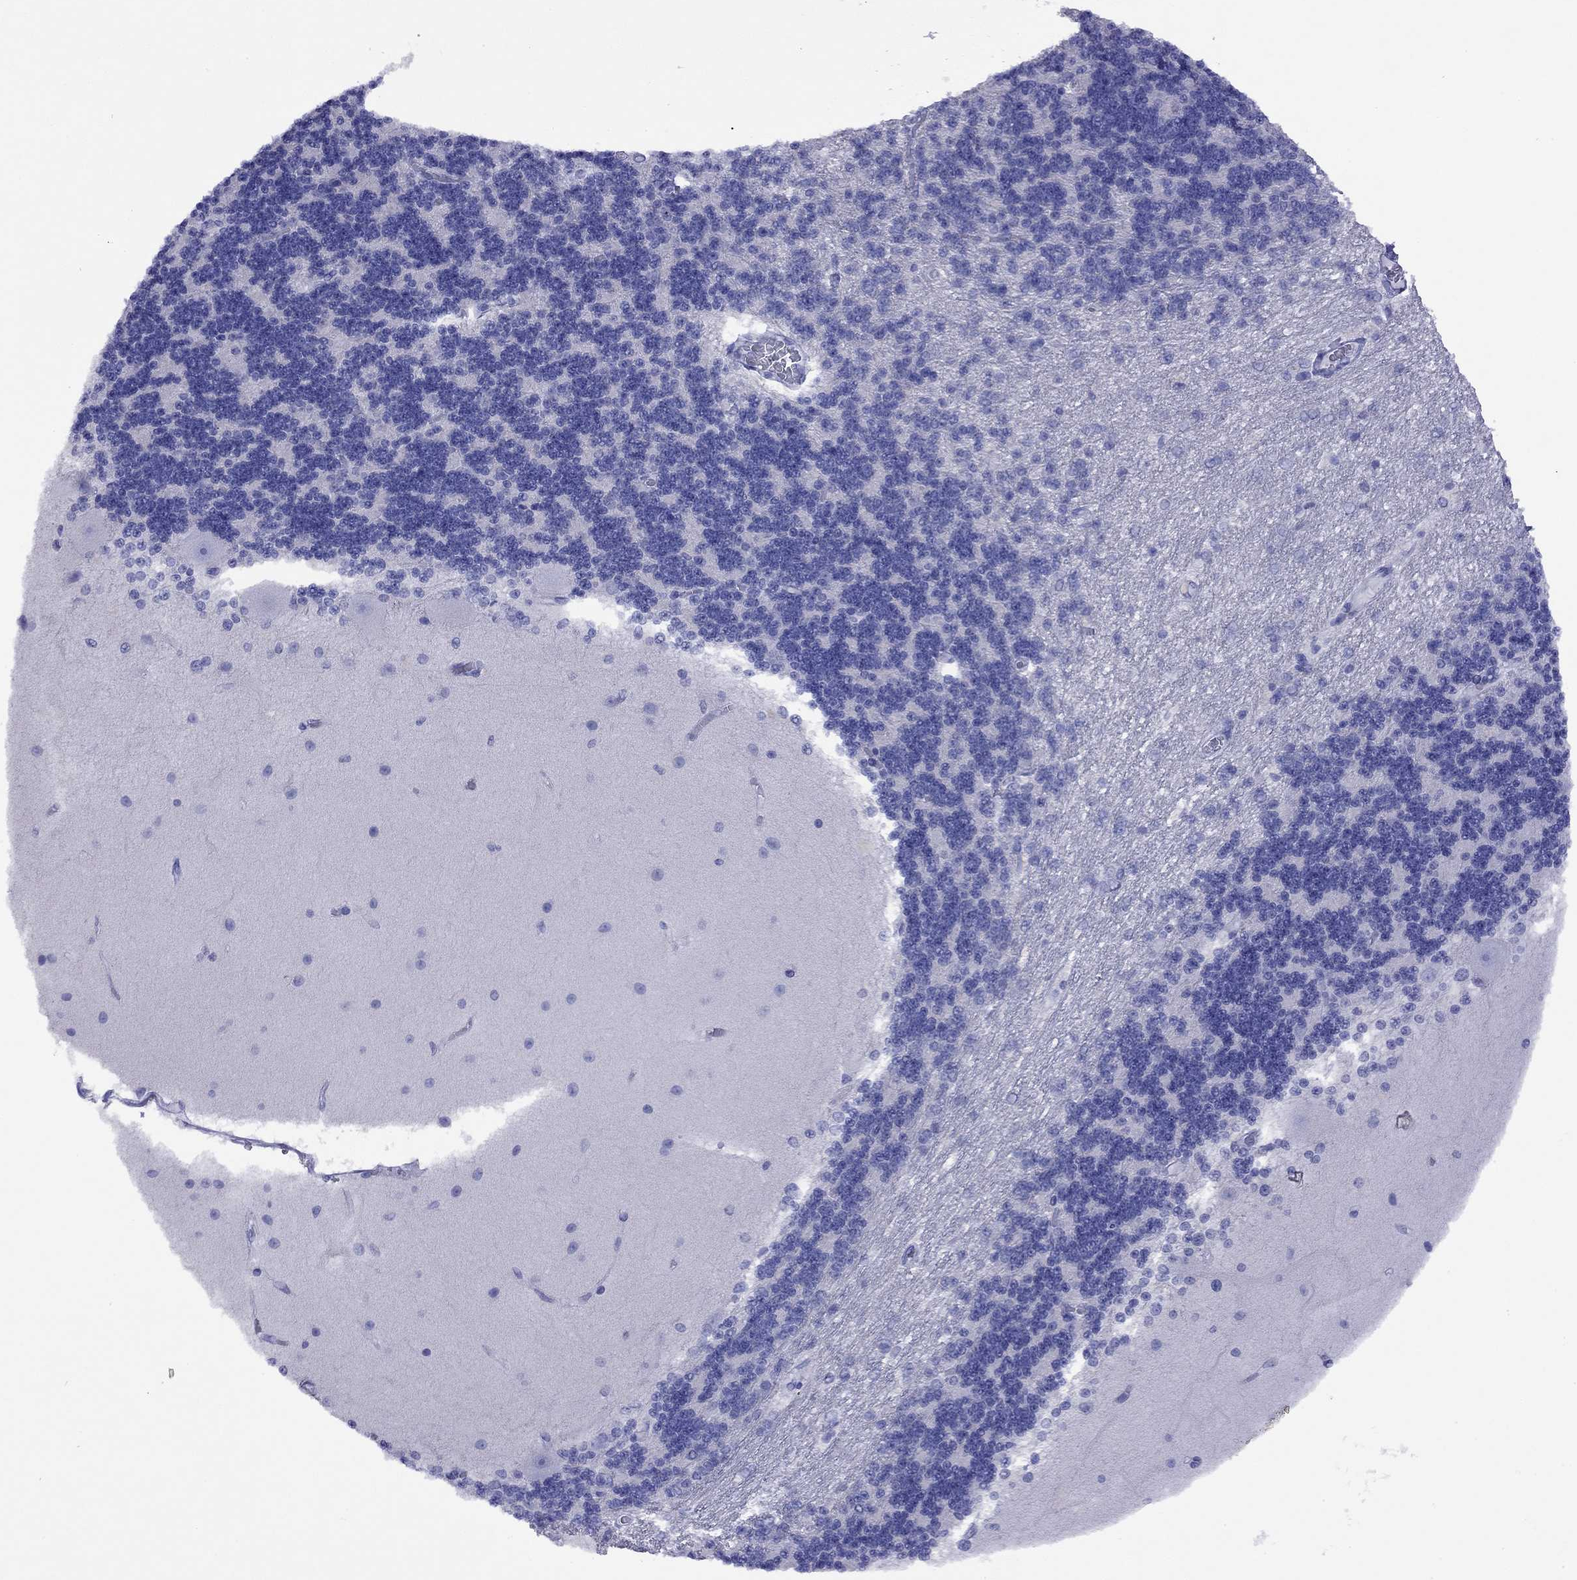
{"staining": {"intensity": "negative", "quantity": "none", "location": "none"}, "tissue": "cerebellum", "cell_type": "Cells in granular layer", "image_type": "normal", "snomed": [{"axis": "morphology", "description": "Normal tissue, NOS"}, {"axis": "topography", "description": "Cerebellum"}], "caption": "Immunohistochemistry (IHC) of unremarkable cerebellum displays no staining in cells in granular layer.", "gene": "FIGLA", "patient": {"sex": "female", "age": 54}}